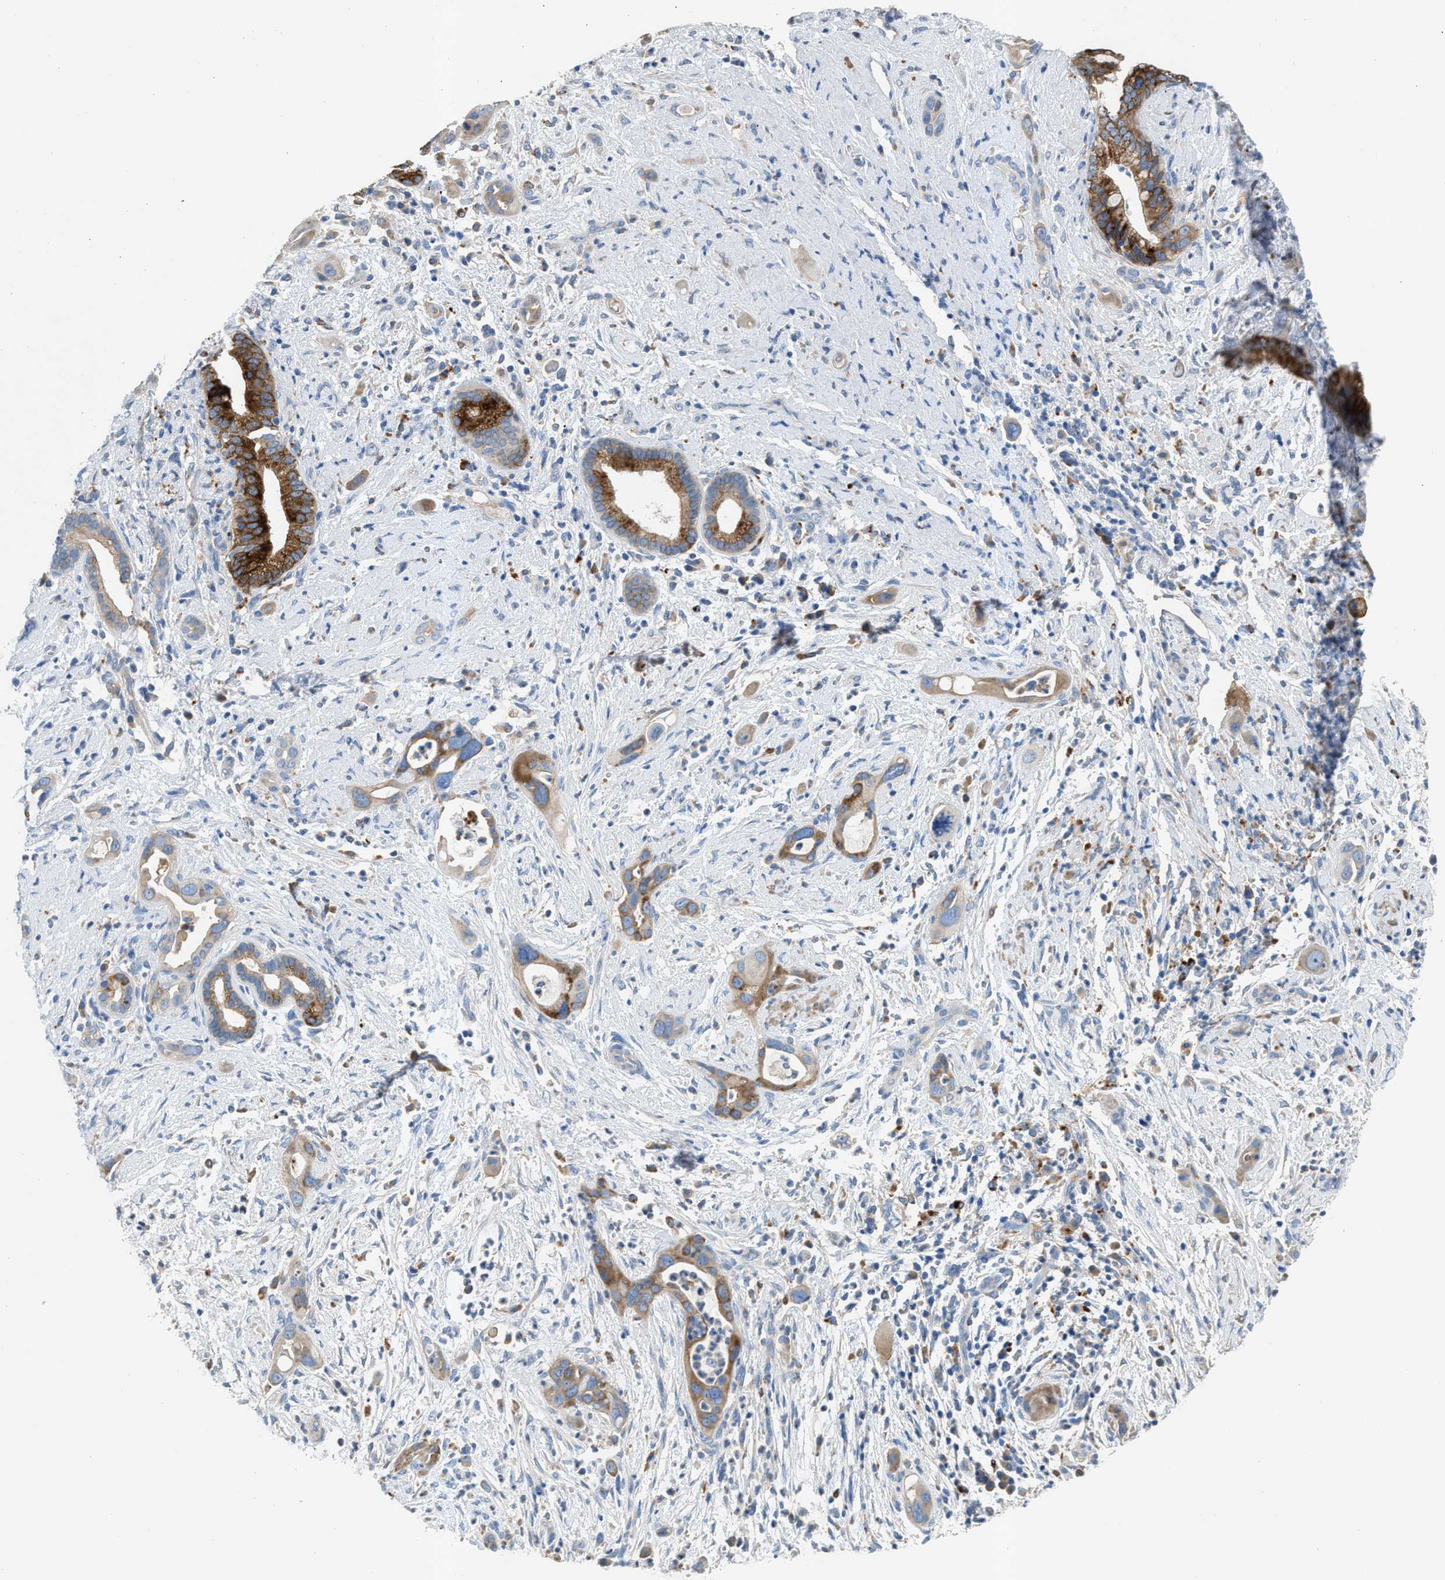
{"staining": {"intensity": "strong", "quantity": ">75%", "location": "cytoplasmic/membranous"}, "tissue": "pancreatic cancer", "cell_type": "Tumor cells", "image_type": "cancer", "snomed": [{"axis": "morphology", "description": "Adenocarcinoma, NOS"}, {"axis": "topography", "description": "Pancreas"}], "caption": "The photomicrograph exhibits immunohistochemical staining of pancreatic adenocarcinoma. There is strong cytoplasmic/membranous staining is identified in approximately >75% of tumor cells.", "gene": "AOAH", "patient": {"sex": "male", "age": 59}}